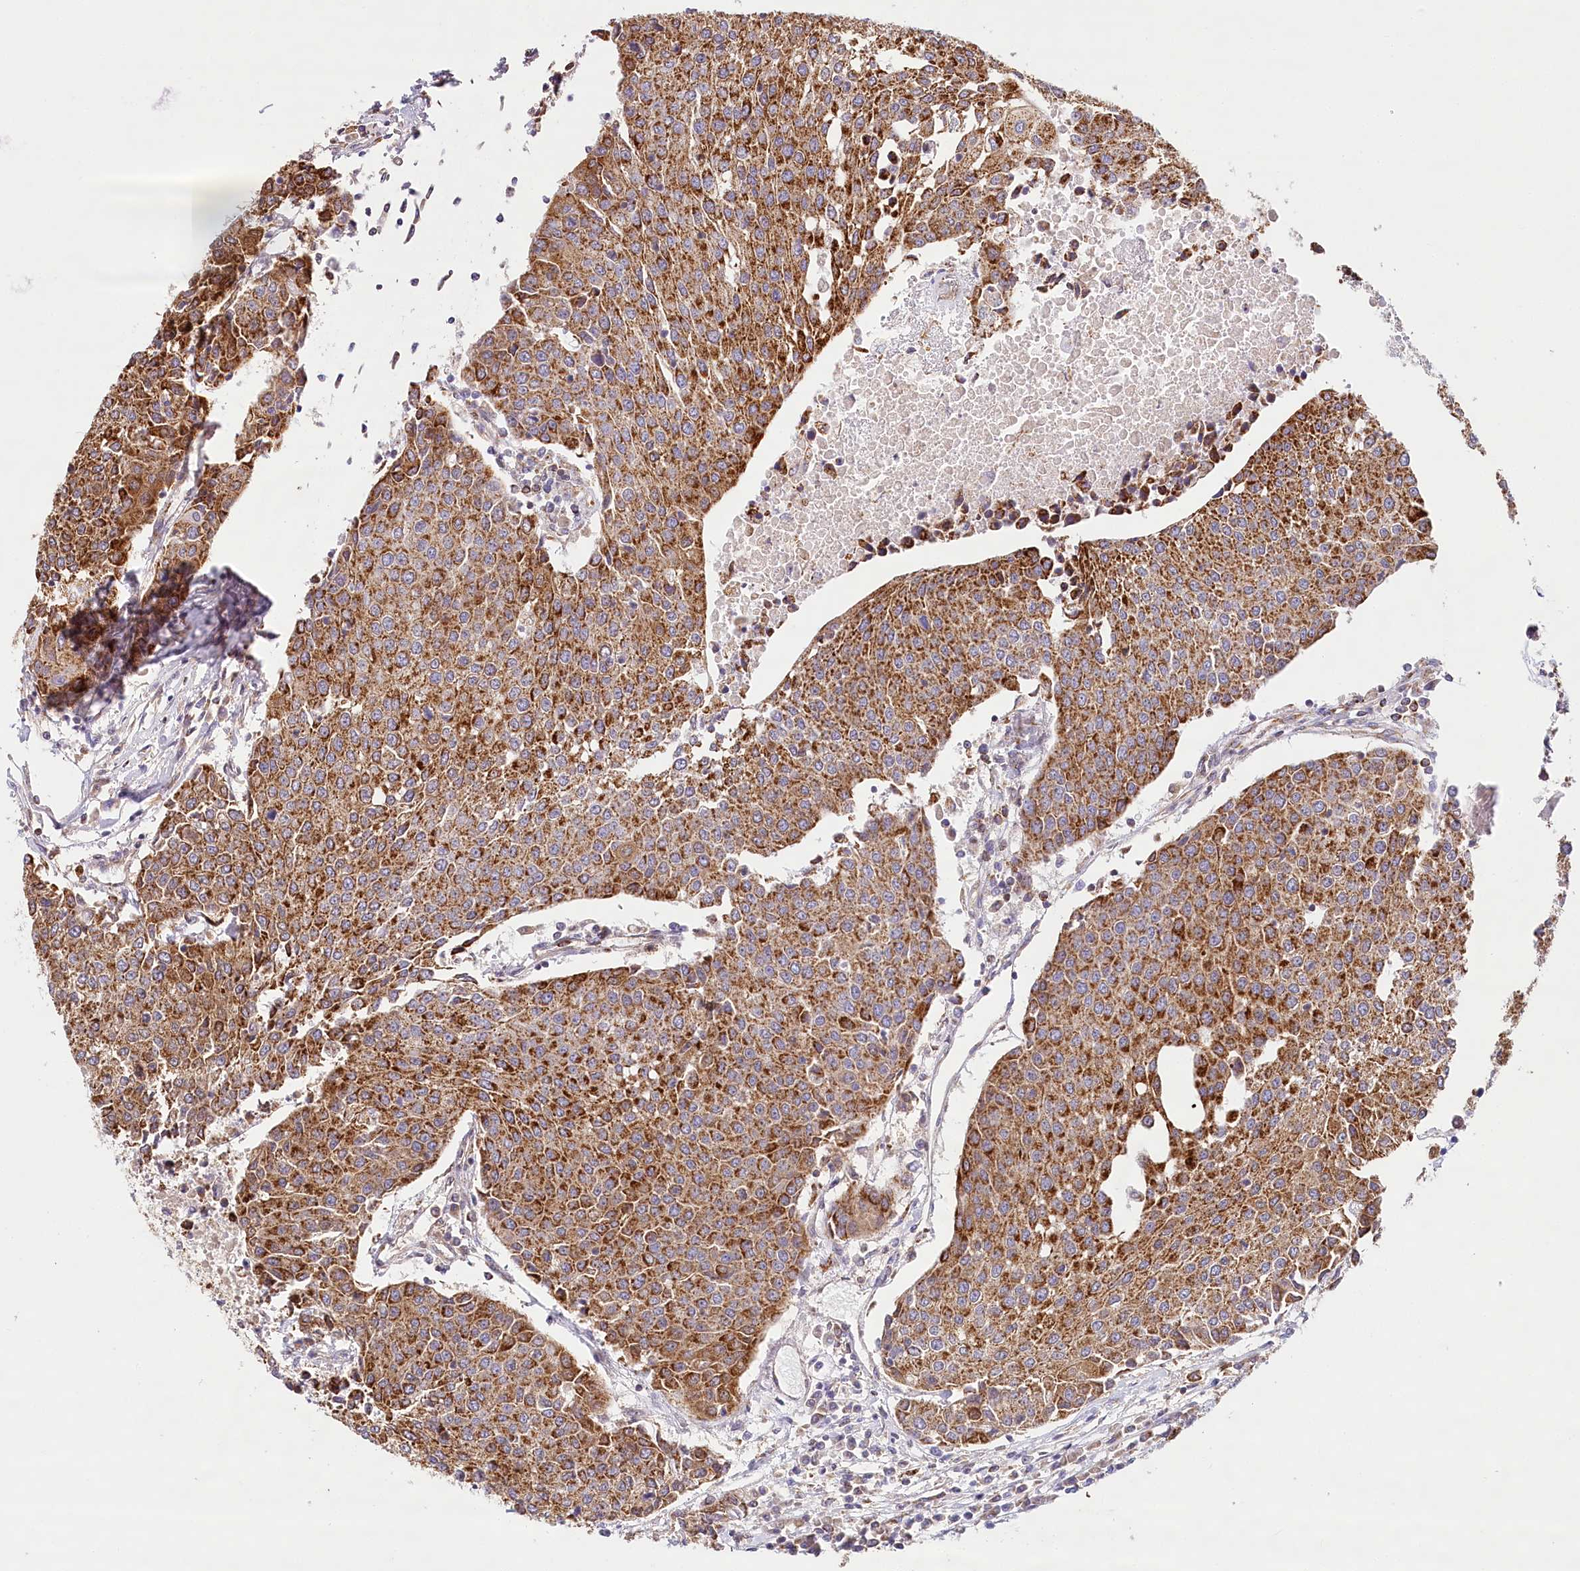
{"staining": {"intensity": "strong", "quantity": ">75%", "location": "cytoplasmic/membranous"}, "tissue": "urothelial cancer", "cell_type": "Tumor cells", "image_type": "cancer", "snomed": [{"axis": "morphology", "description": "Urothelial carcinoma, High grade"}, {"axis": "topography", "description": "Urinary bladder"}], "caption": "Human urothelial carcinoma (high-grade) stained with a protein marker displays strong staining in tumor cells.", "gene": "LSS", "patient": {"sex": "female", "age": 85}}